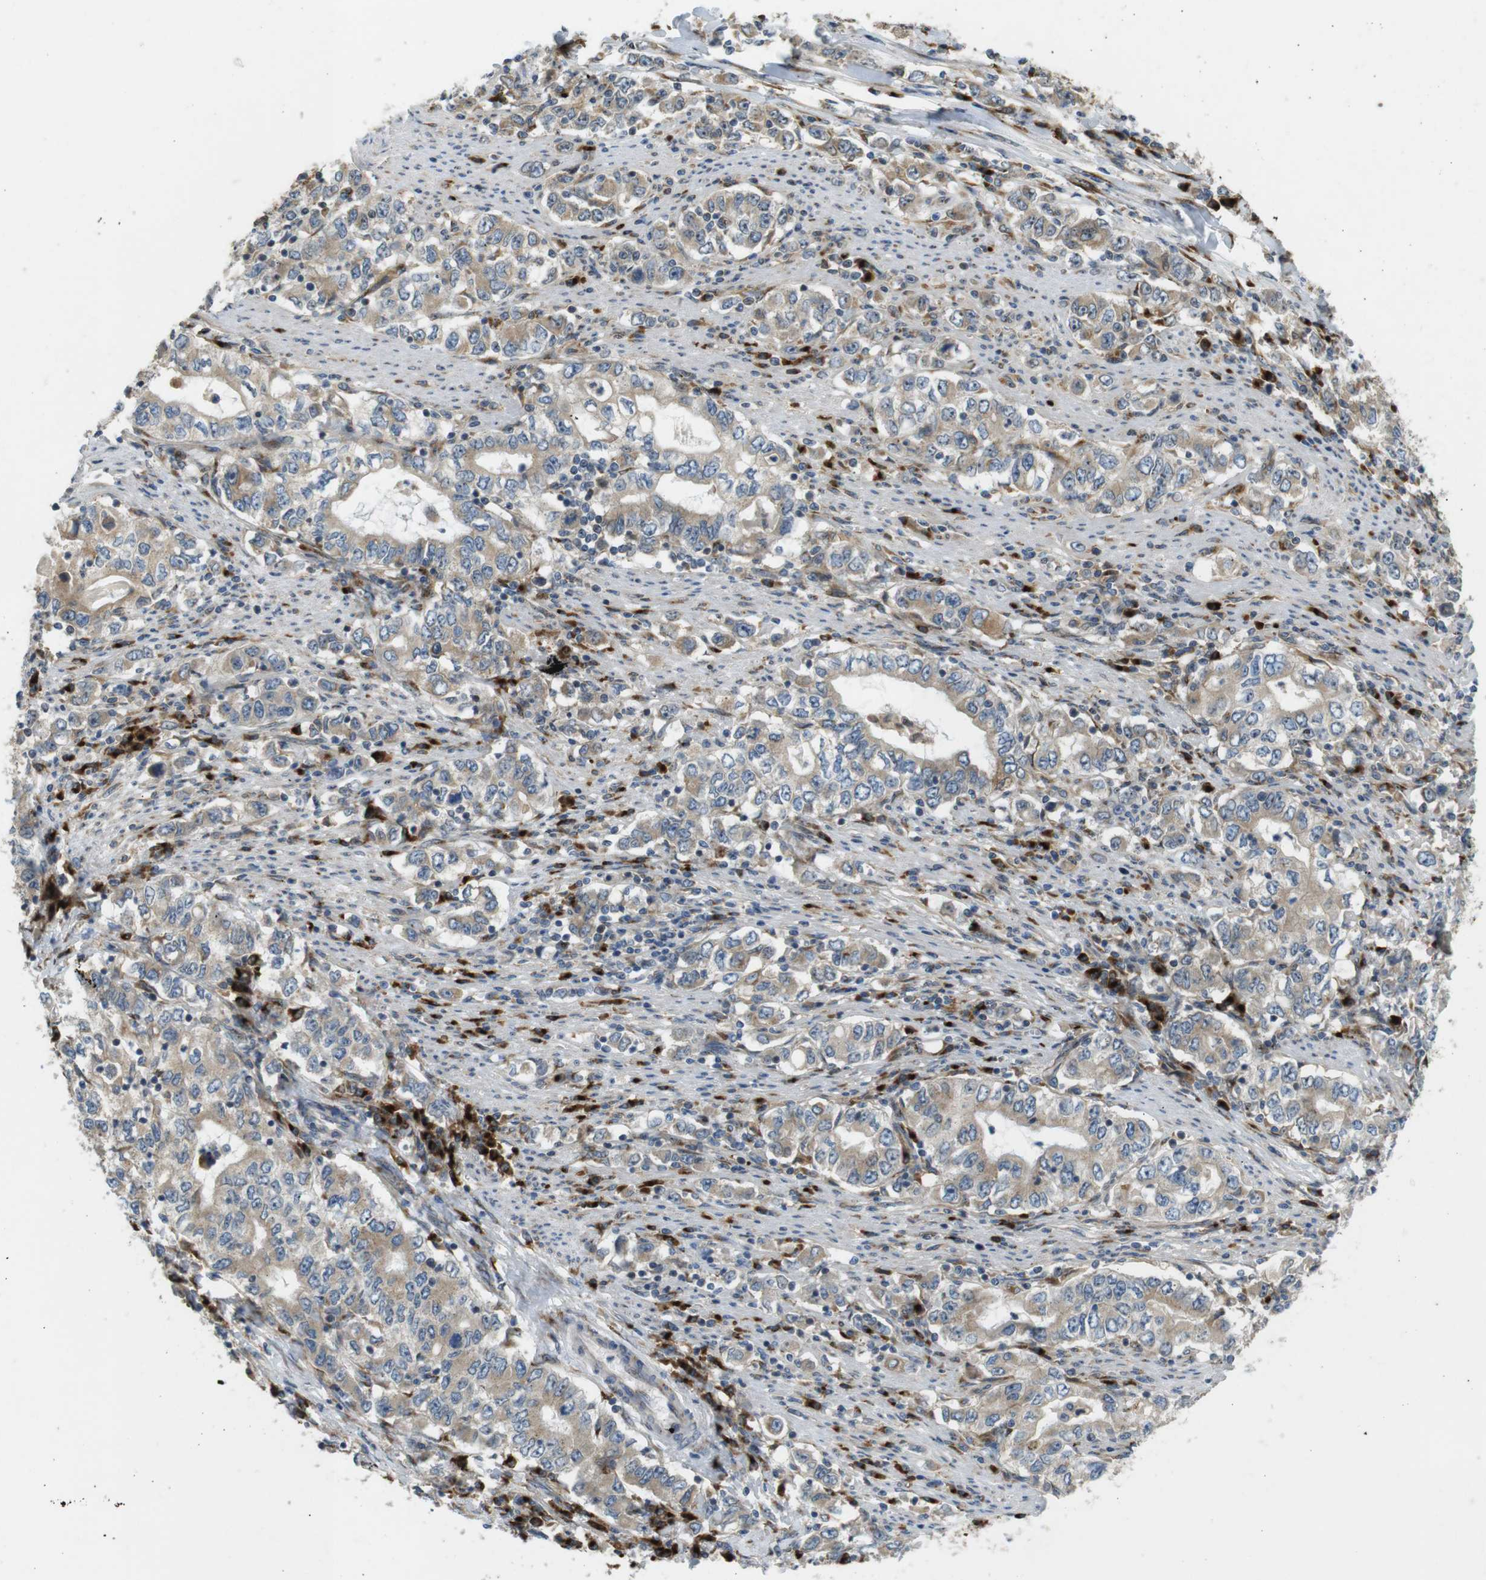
{"staining": {"intensity": "weak", "quantity": ">75%", "location": "cytoplasmic/membranous"}, "tissue": "stomach cancer", "cell_type": "Tumor cells", "image_type": "cancer", "snomed": [{"axis": "morphology", "description": "Adenocarcinoma, NOS"}, {"axis": "topography", "description": "Stomach, lower"}], "caption": "Tumor cells reveal low levels of weak cytoplasmic/membranous positivity in about >75% of cells in human adenocarcinoma (stomach).", "gene": "TMEM143", "patient": {"sex": "female", "age": 72}}